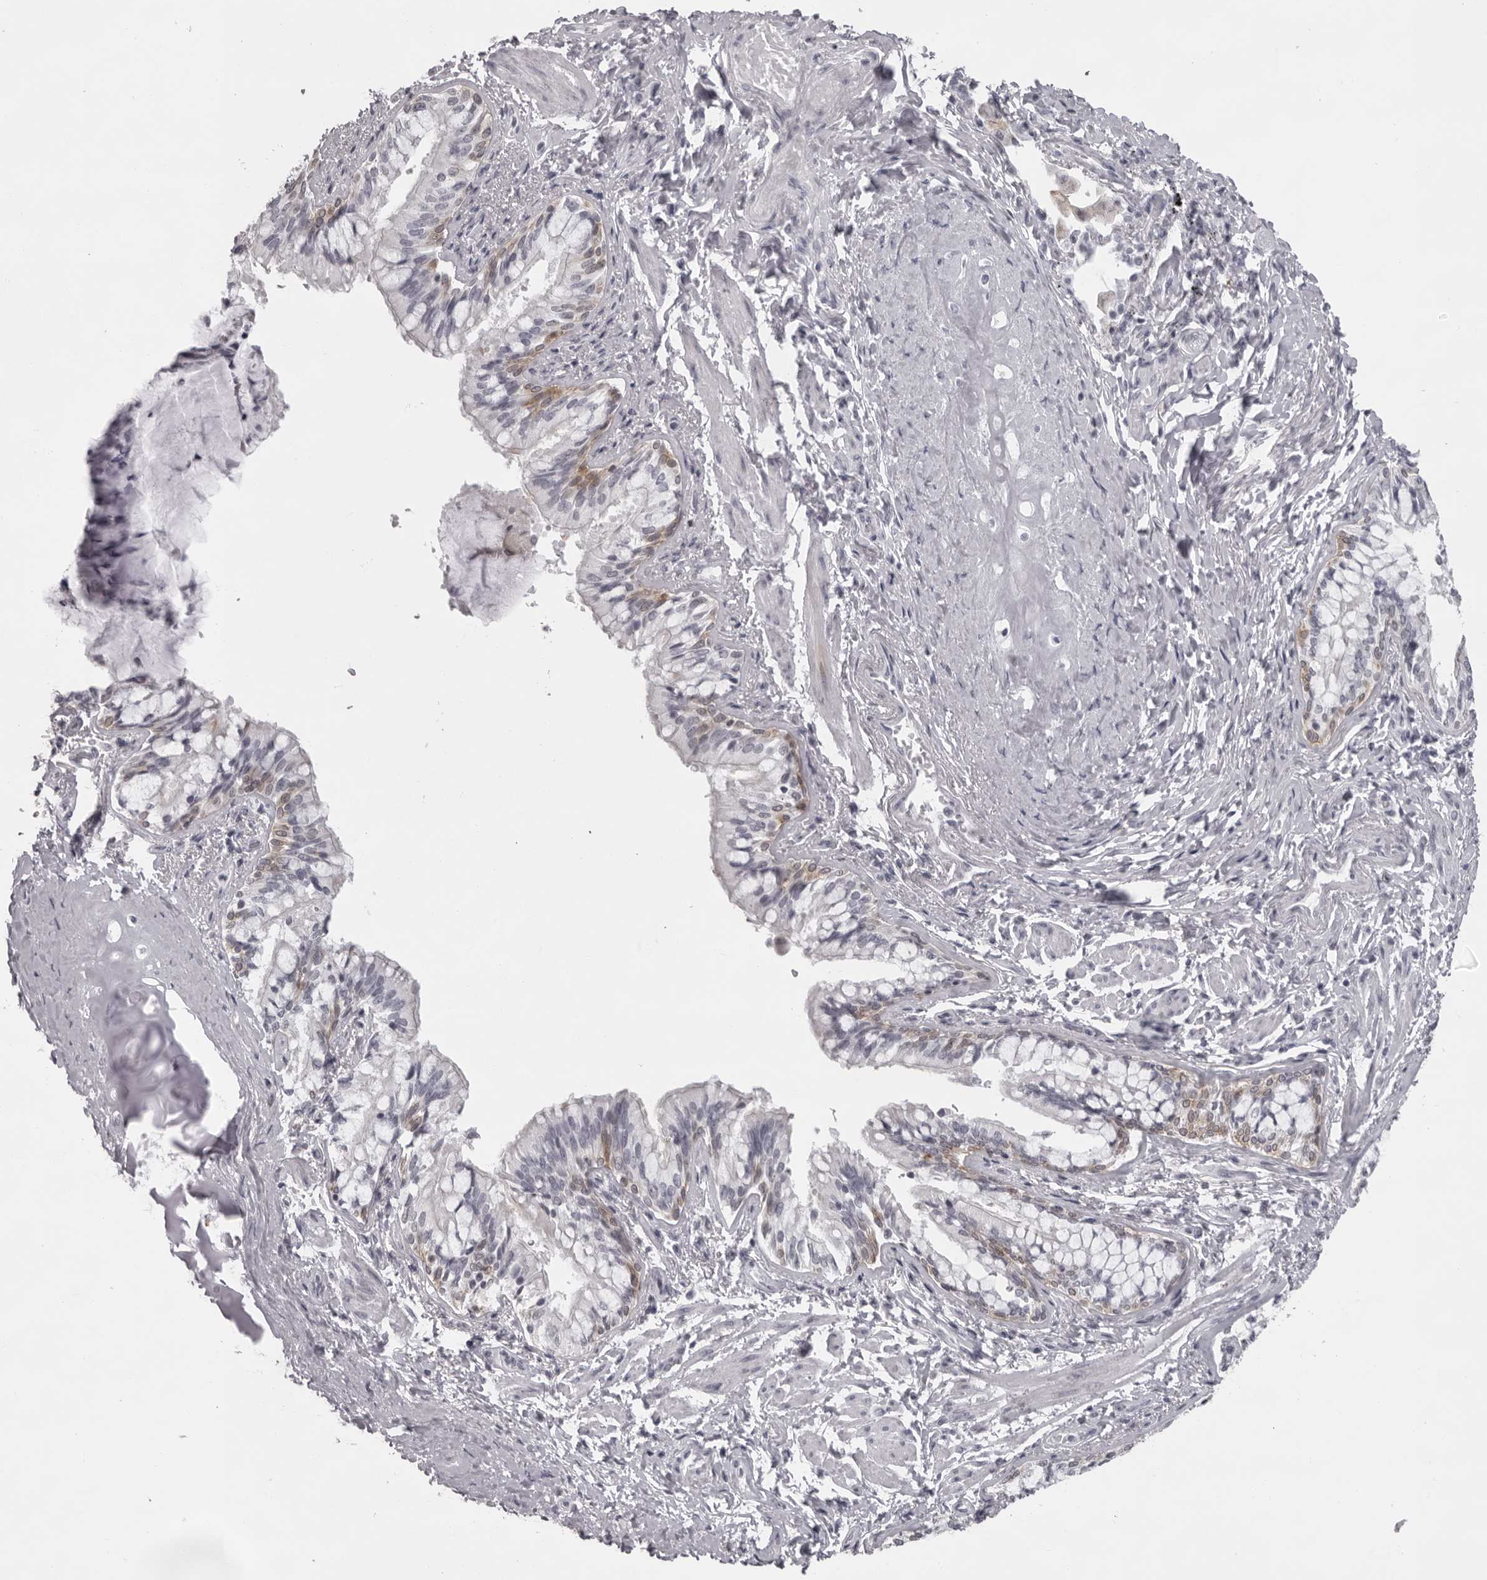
{"staining": {"intensity": "moderate", "quantity": "<25%", "location": "cytoplasmic/membranous"}, "tissue": "bronchus", "cell_type": "Respiratory epithelial cells", "image_type": "normal", "snomed": [{"axis": "morphology", "description": "Normal tissue, NOS"}, {"axis": "morphology", "description": "Inflammation, NOS"}, {"axis": "topography", "description": "Bronchus"}, {"axis": "topography", "description": "Lung"}], "caption": "This micrograph exhibits benign bronchus stained with IHC to label a protein in brown. The cytoplasmic/membranous of respiratory epithelial cells show moderate positivity for the protein. Nuclei are counter-stained blue.", "gene": "NUDT18", "patient": {"sex": "female", "age": 46}}